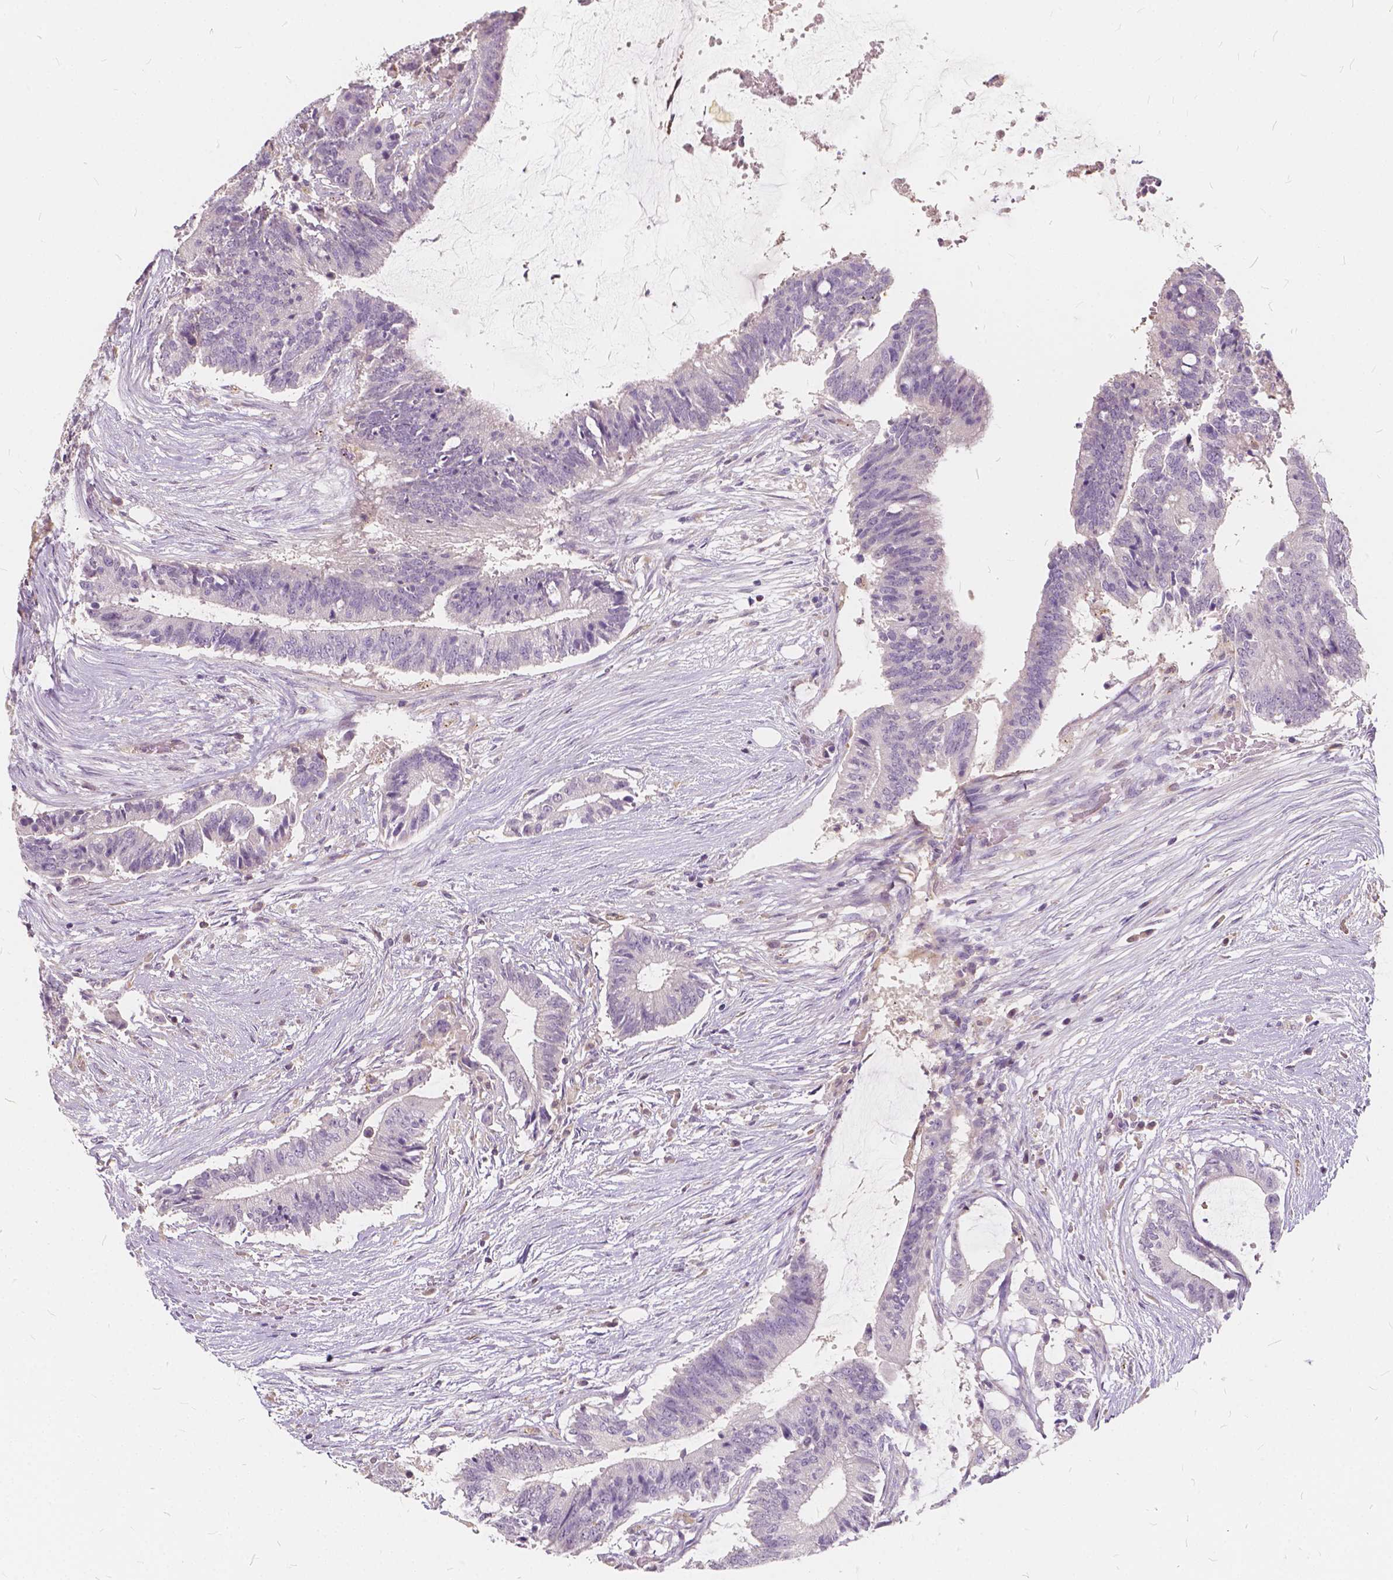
{"staining": {"intensity": "negative", "quantity": "none", "location": "none"}, "tissue": "colorectal cancer", "cell_type": "Tumor cells", "image_type": "cancer", "snomed": [{"axis": "morphology", "description": "Adenocarcinoma, NOS"}, {"axis": "topography", "description": "Colon"}], "caption": "Colorectal cancer stained for a protein using immunohistochemistry (IHC) displays no expression tumor cells.", "gene": "KIAA0513", "patient": {"sex": "female", "age": 43}}